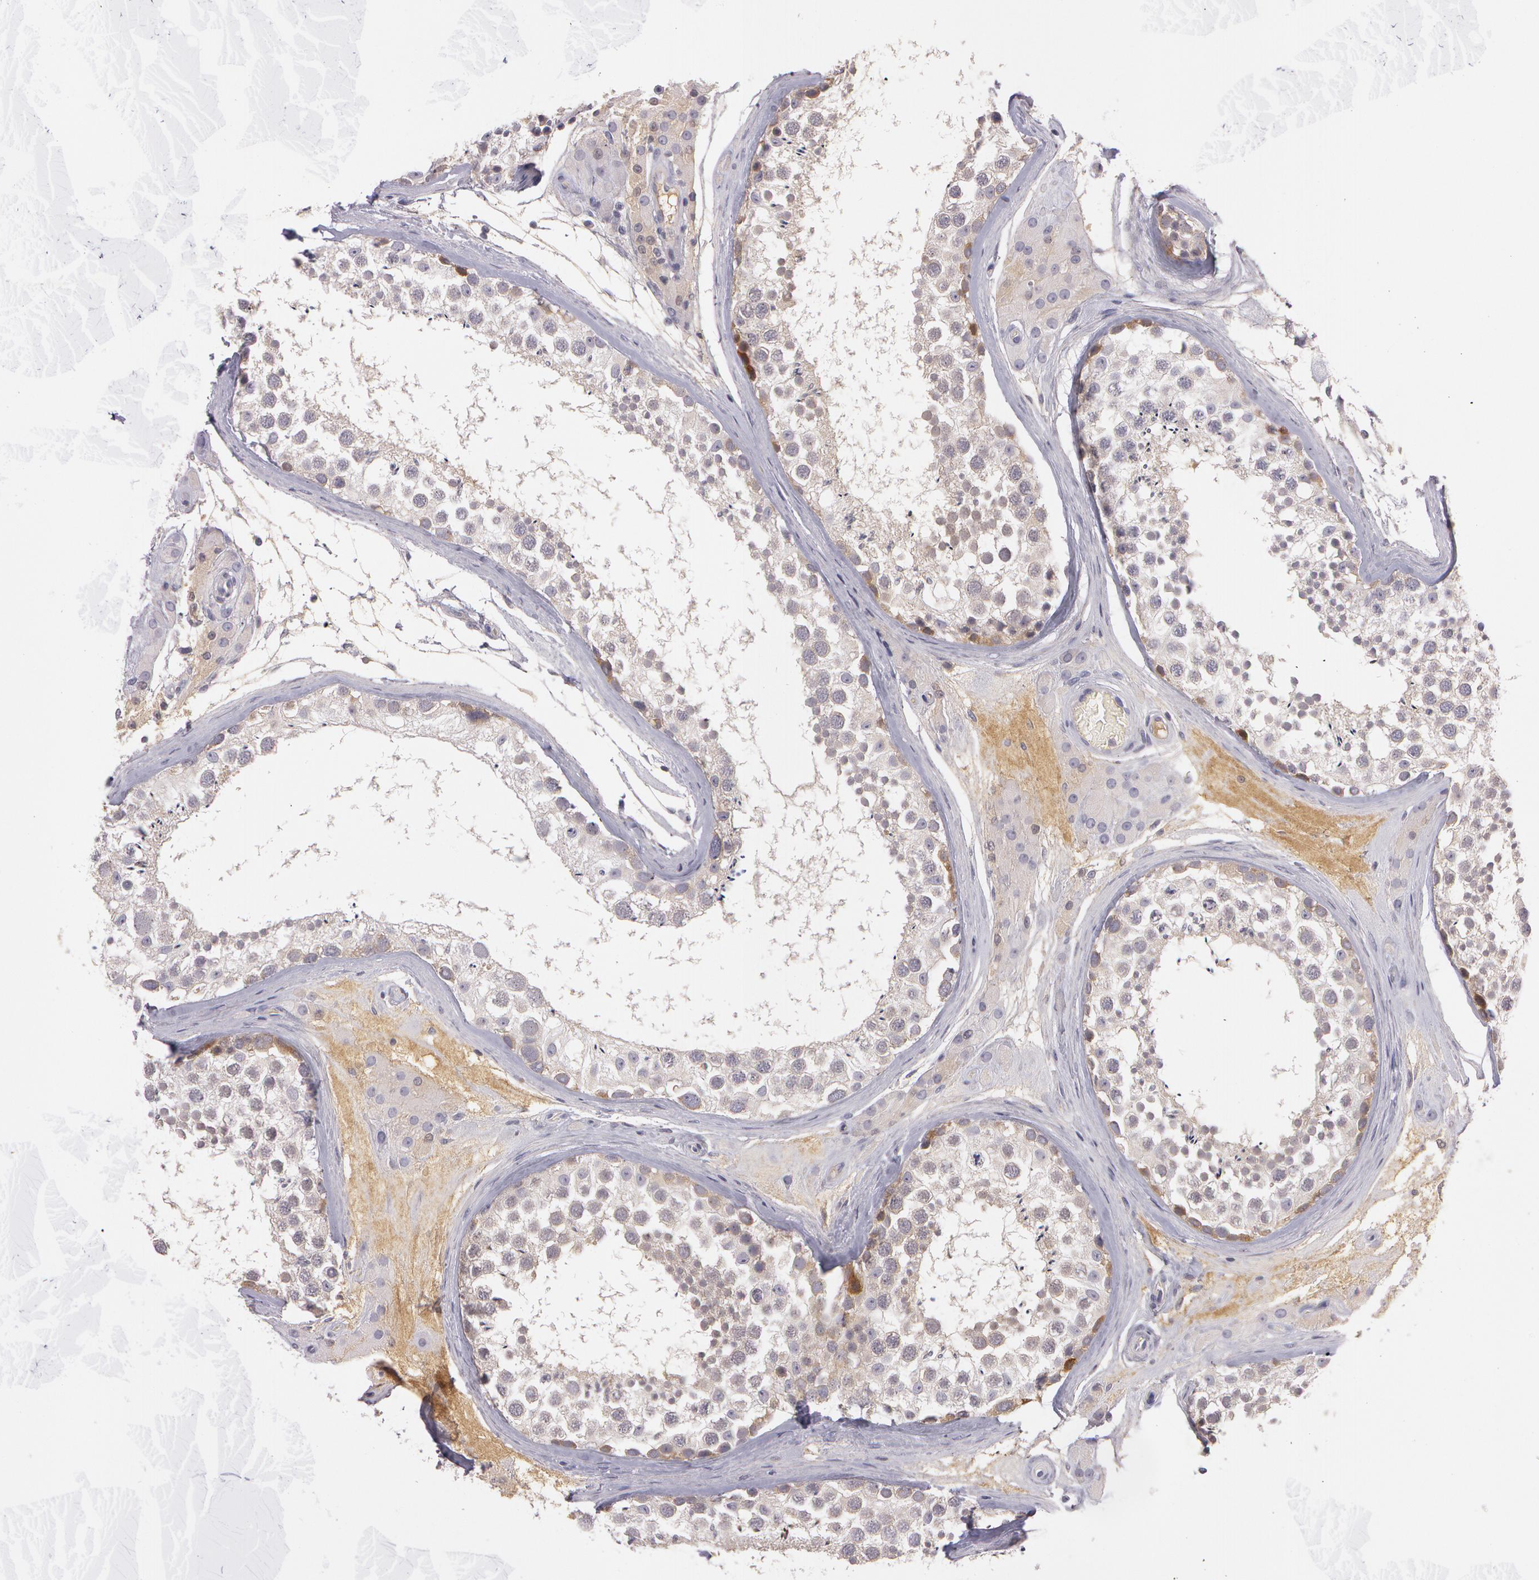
{"staining": {"intensity": "weak", "quantity": "25%-75%", "location": "cytoplasmic/membranous"}, "tissue": "testis", "cell_type": "Cells in seminiferous ducts", "image_type": "normal", "snomed": [{"axis": "morphology", "description": "Normal tissue, NOS"}, {"axis": "topography", "description": "Testis"}], "caption": "The image displays immunohistochemical staining of unremarkable testis. There is weak cytoplasmic/membranous positivity is identified in approximately 25%-75% of cells in seminiferous ducts.", "gene": "MXRA5", "patient": {"sex": "male", "age": 46}}